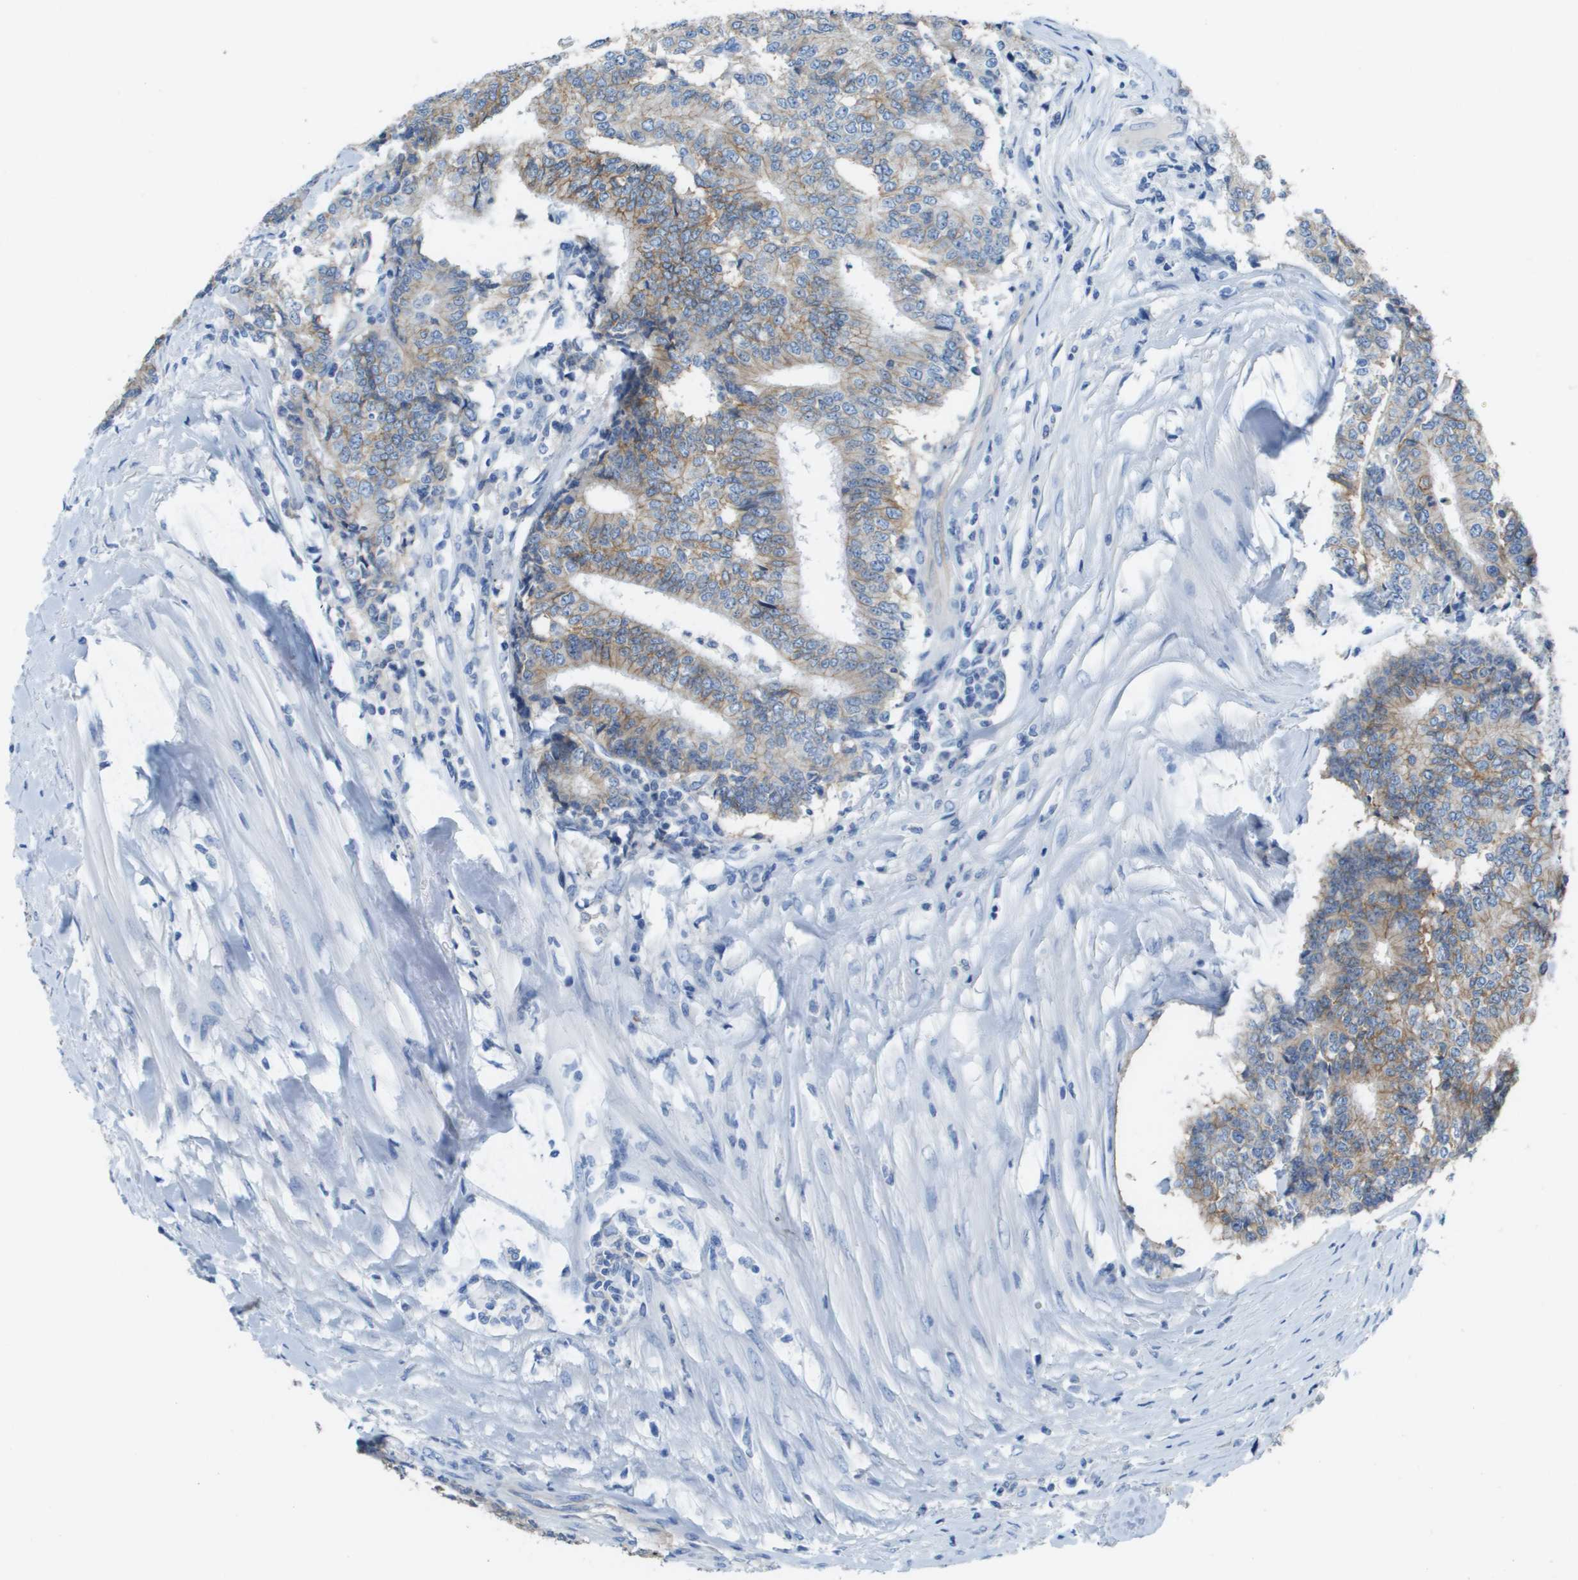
{"staining": {"intensity": "moderate", "quantity": "25%-75%", "location": "cytoplasmic/membranous"}, "tissue": "prostate cancer", "cell_type": "Tumor cells", "image_type": "cancer", "snomed": [{"axis": "morphology", "description": "Normal tissue, NOS"}, {"axis": "morphology", "description": "Adenocarcinoma, High grade"}, {"axis": "topography", "description": "Prostate"}, {"axis": "topography", "description": "Seminal veicle"}], "caption": "A micrograph showing moderate cytoplasmic/membranous expression in about 25%-75% of tumor cells in prostate cancer, as visualized by brown immunohistochemical staining.", "gene": "CD46", "patient": {"sex": "male", "age": 55}}